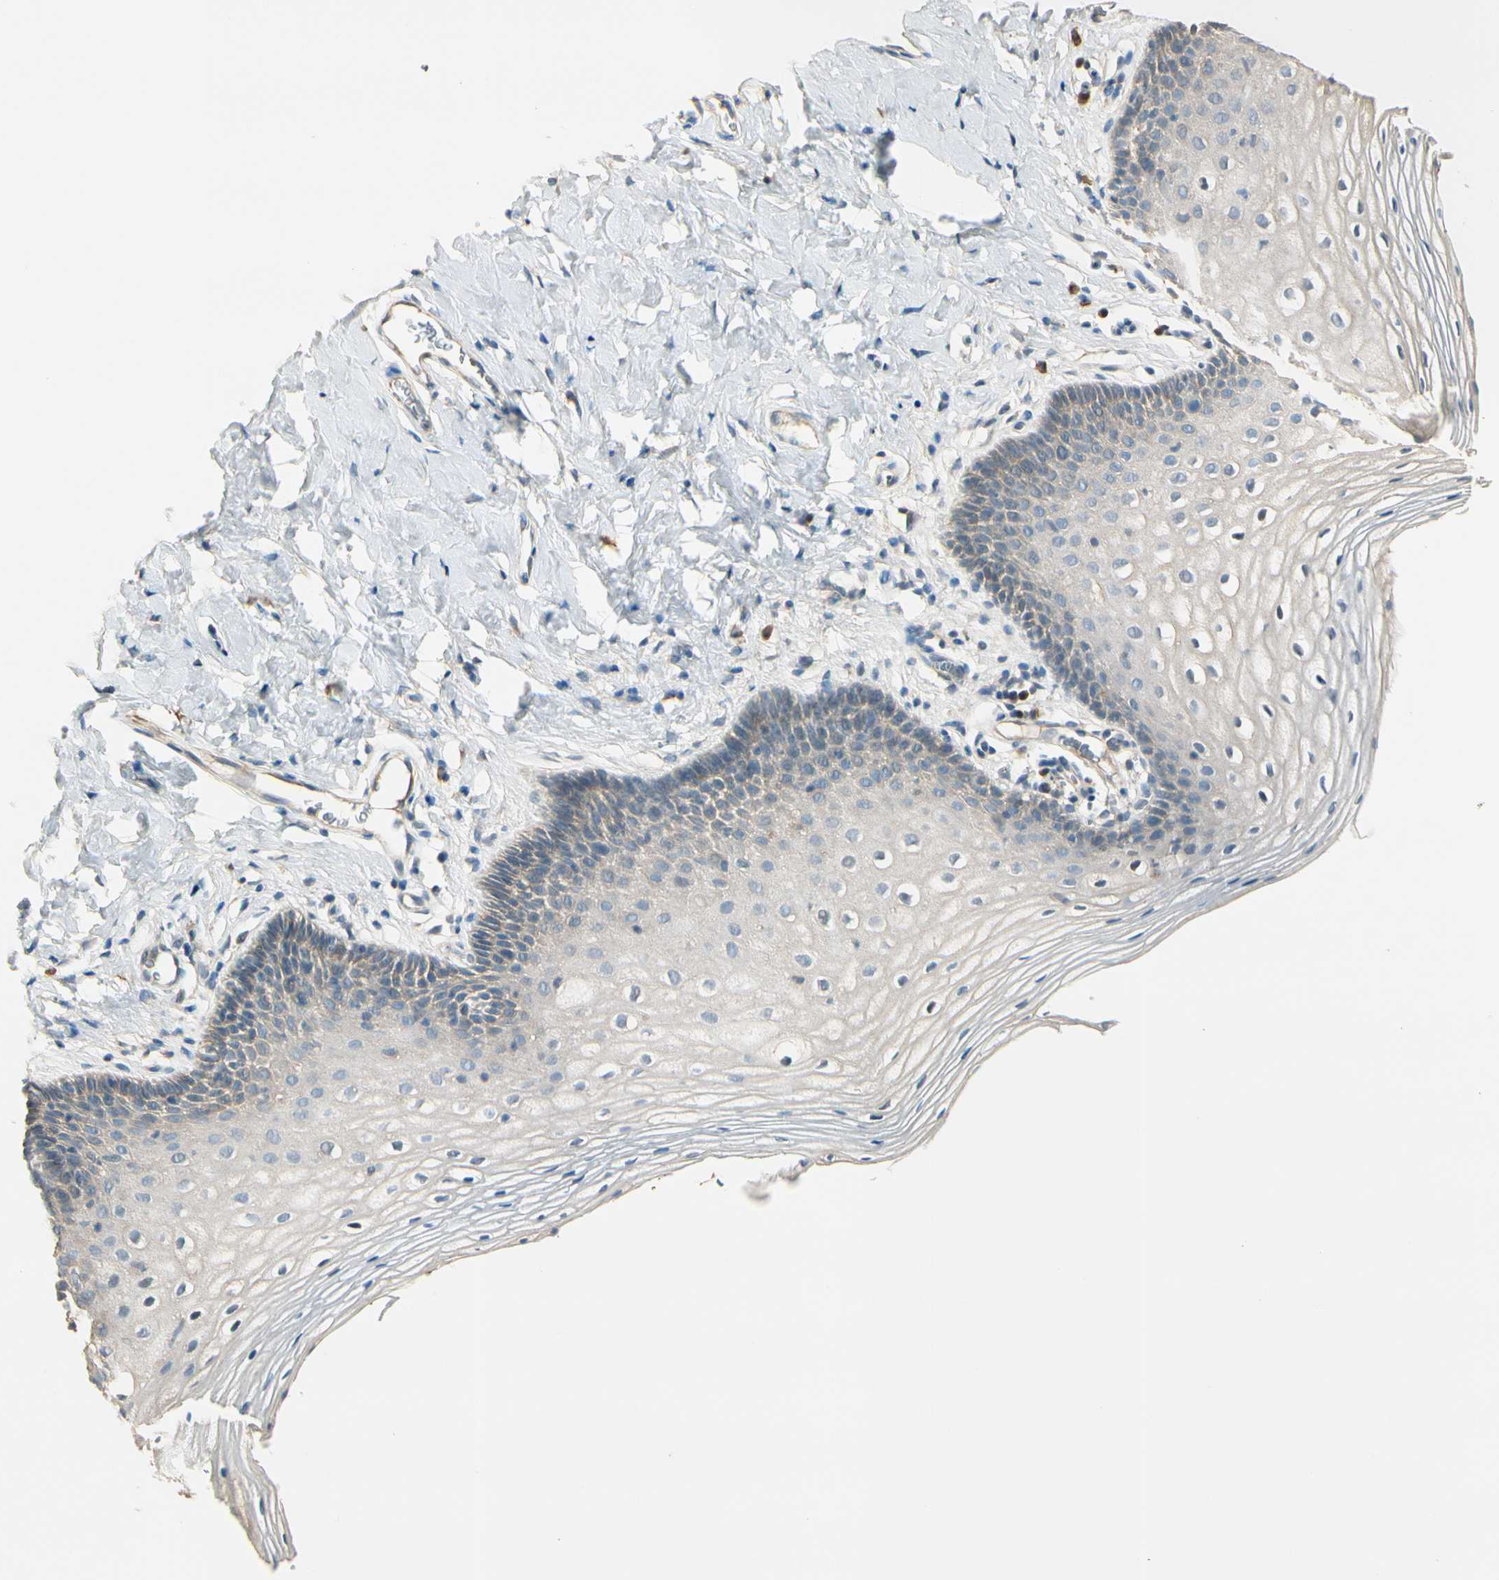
{"staining": {"intensity": "weak", "quantity": "25%-75%", "location": "cytoplasmic/membranous"}, "tissue": "vagina", "cell_type": "Squamous epithelial cells", "image_type": "normal", "snomed": [{"axis": "morphology", "description": "Normal tissue, NOS"}, {"axis": "topography", "description": "Vagina"}], "caption": "High-magnification brightfield microscopy of benign vagina stained with DAB (3,3'-diaminobenzidine) (brown) and counterstained with hematoxylin (blue). squamous epithelial cells exhibit weak cytoplasmic/membranous positivity is seen in about25%-75% of cells.", "gene": "PLXNA1", "patient": {"sex": "female", "age": 55}}